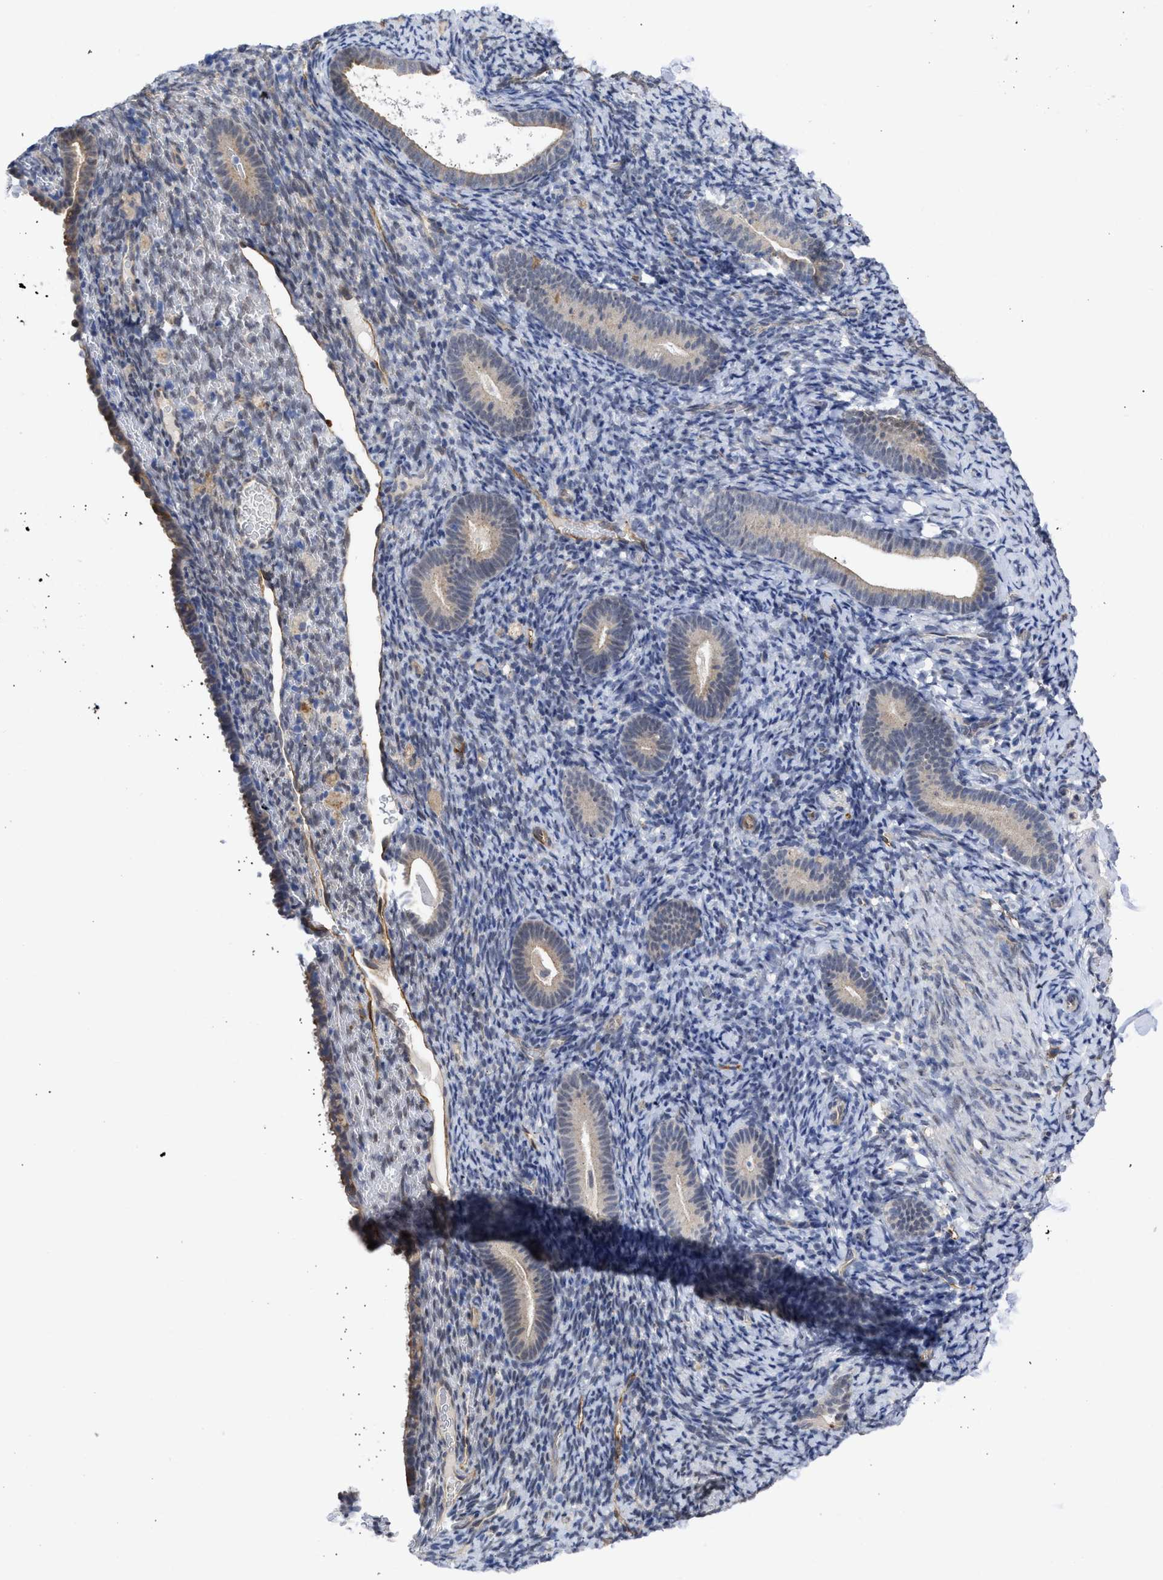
{"staining": {"intensity": "negative", "quantity": "none", "location": "none"}, "tissue": "endometrium", "cell_type": "Cells in endometrial stroma", "image_type": "normal", "snomed": [{"axis": "morphology", "description": "Normal tissue, NOS"}, {"axis": "topography", "description": "Endometrium"}], "caption": "This image is of normal endometrium stained with IHC to label a protein in brown with the nuclei are counter-stained blue. There is no staining in cells in endometrial stroma.", "gene": "THRA", "patient": {"sex": "female", "age": 51}}